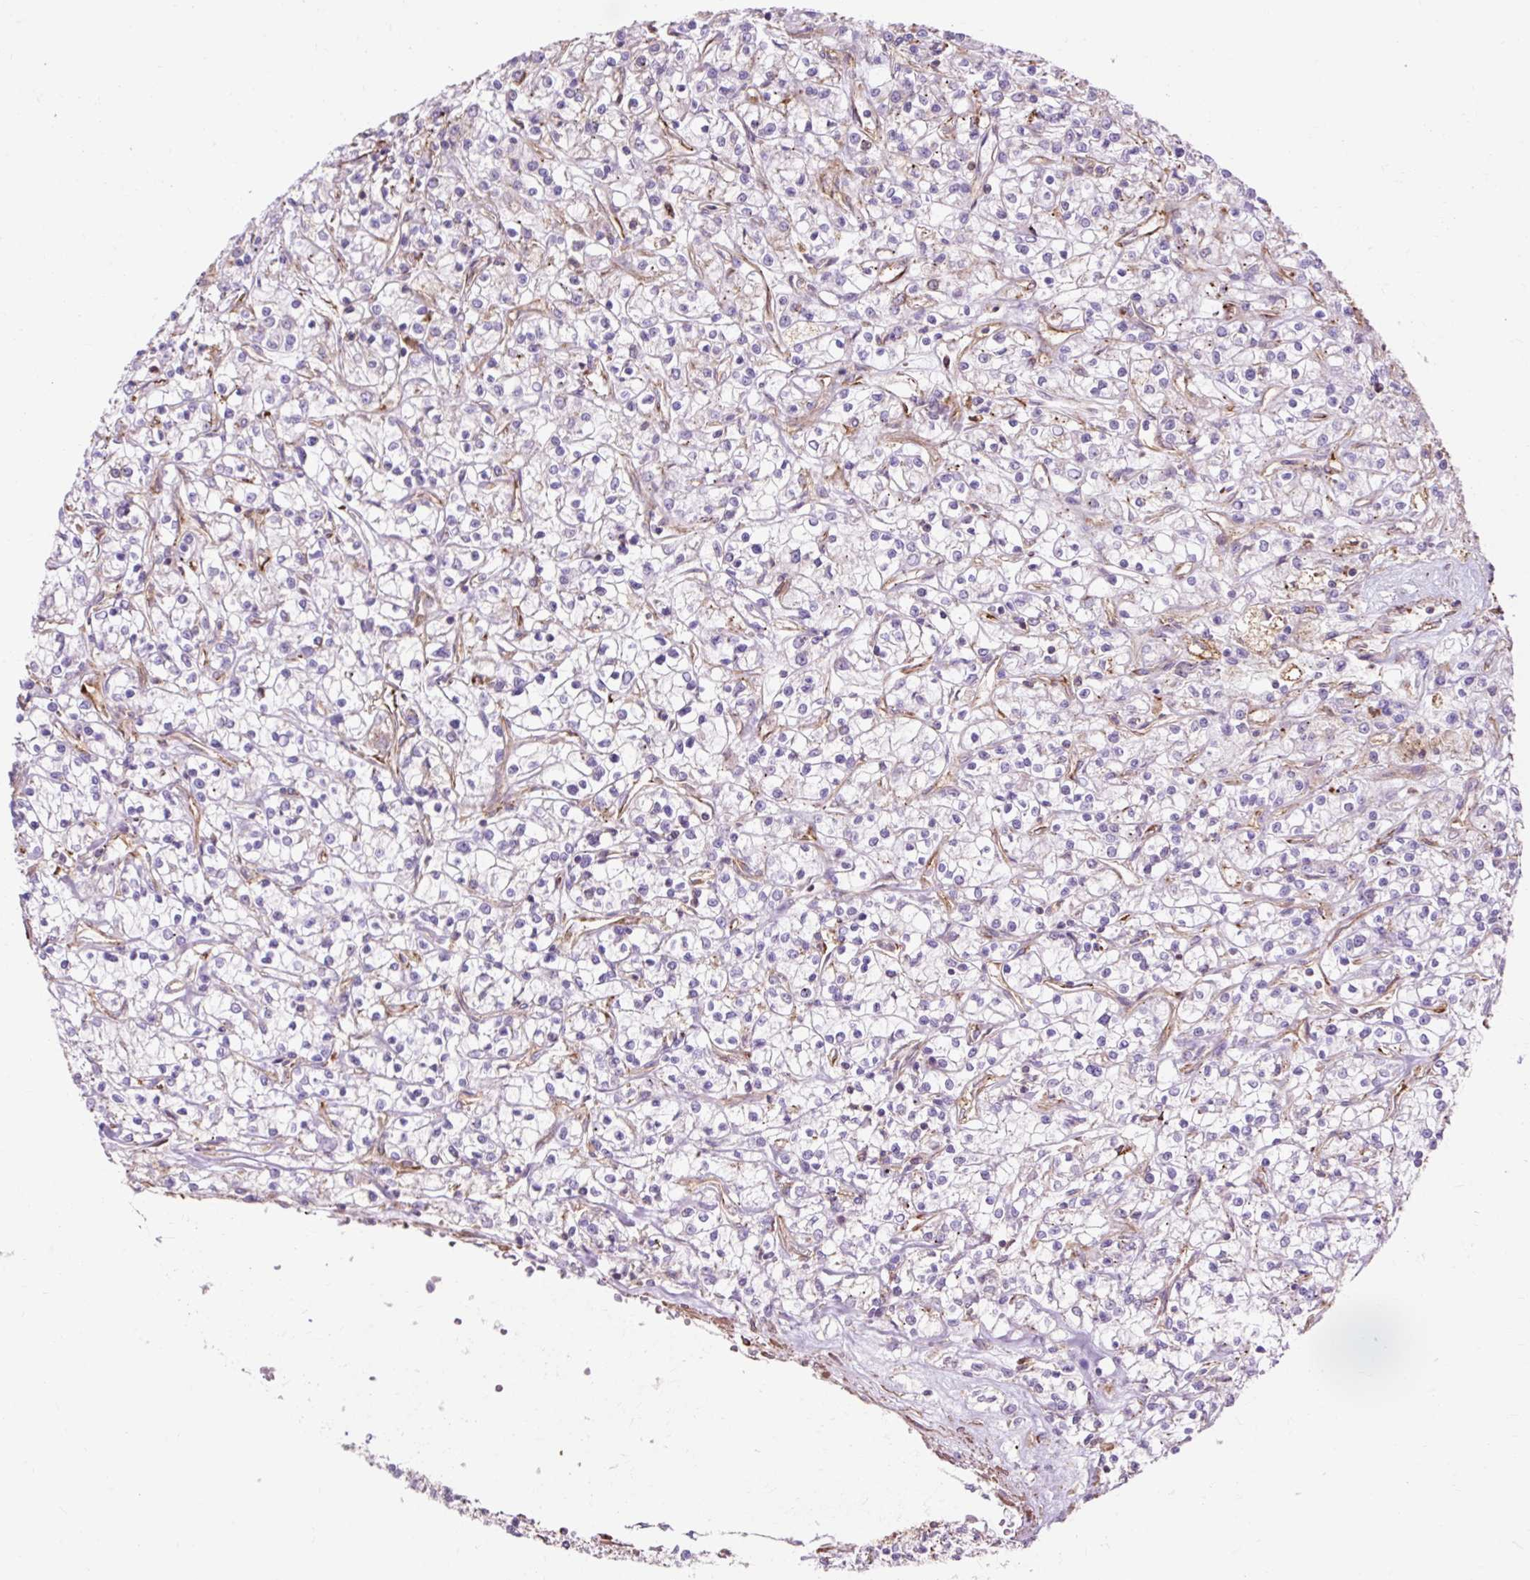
{"staining": {"intensity": "negative", "quantity": "none", "location": "none"}, "tissue": "renal cancer", "cell_type": "Tumor cells", "image_type": "cancer", "snomed": [{"axis": "morphology", "description": "Adenocarcinoma, NOS"}, {"axis": "topography", "description": "Kidney"}], "caption": "Human renal cancer stained for a protein using immunohistochemistry (IHC) shows no staining in tumor cells.", "gene": "TBC1D2B", "patient": {"sex": "female", "age": 59}}